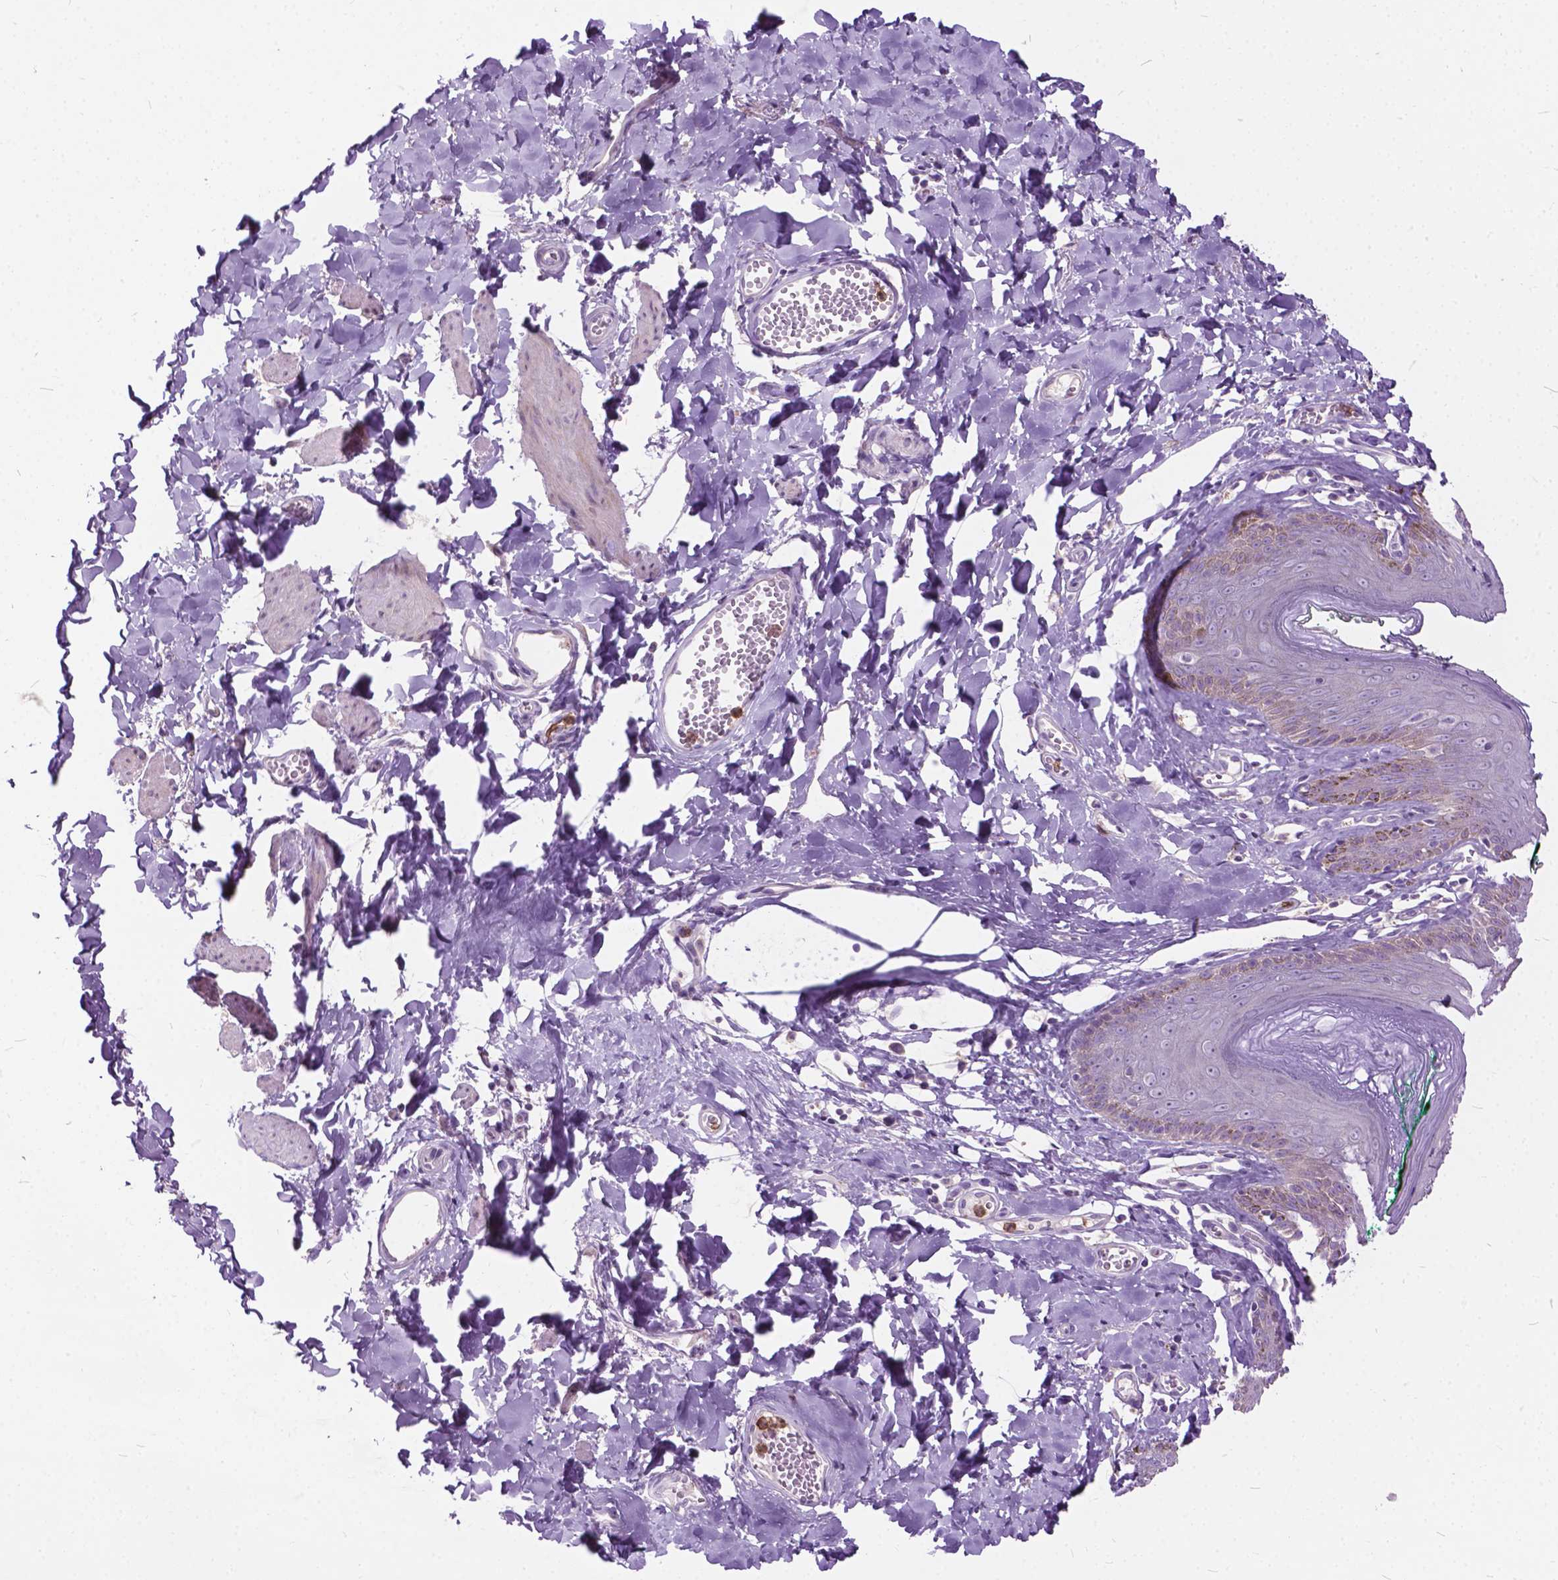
{"staining": {"intensity": "weak", "quantity": "<25%", "location": "cytoplasmic/membranous"}, "tissue": "skin", "cell_type": "Epidermal cells", "image_type": "normal", "snomed": [{"axis": "morphology", "description": "Normal tissue, NOS"}, {"axis": "topography", "description": "Vulva"}, {"axis": "topography", "description": "Peripheral nerve tissue"}], "caption": "The histopathology image exhibits no staining of epidermal cells in benign skin. (Immunohistochemistry, brightfield microscopy, high magnification).", "gene": "PRR35", "patient": {"sex": "female", "age": 66}}